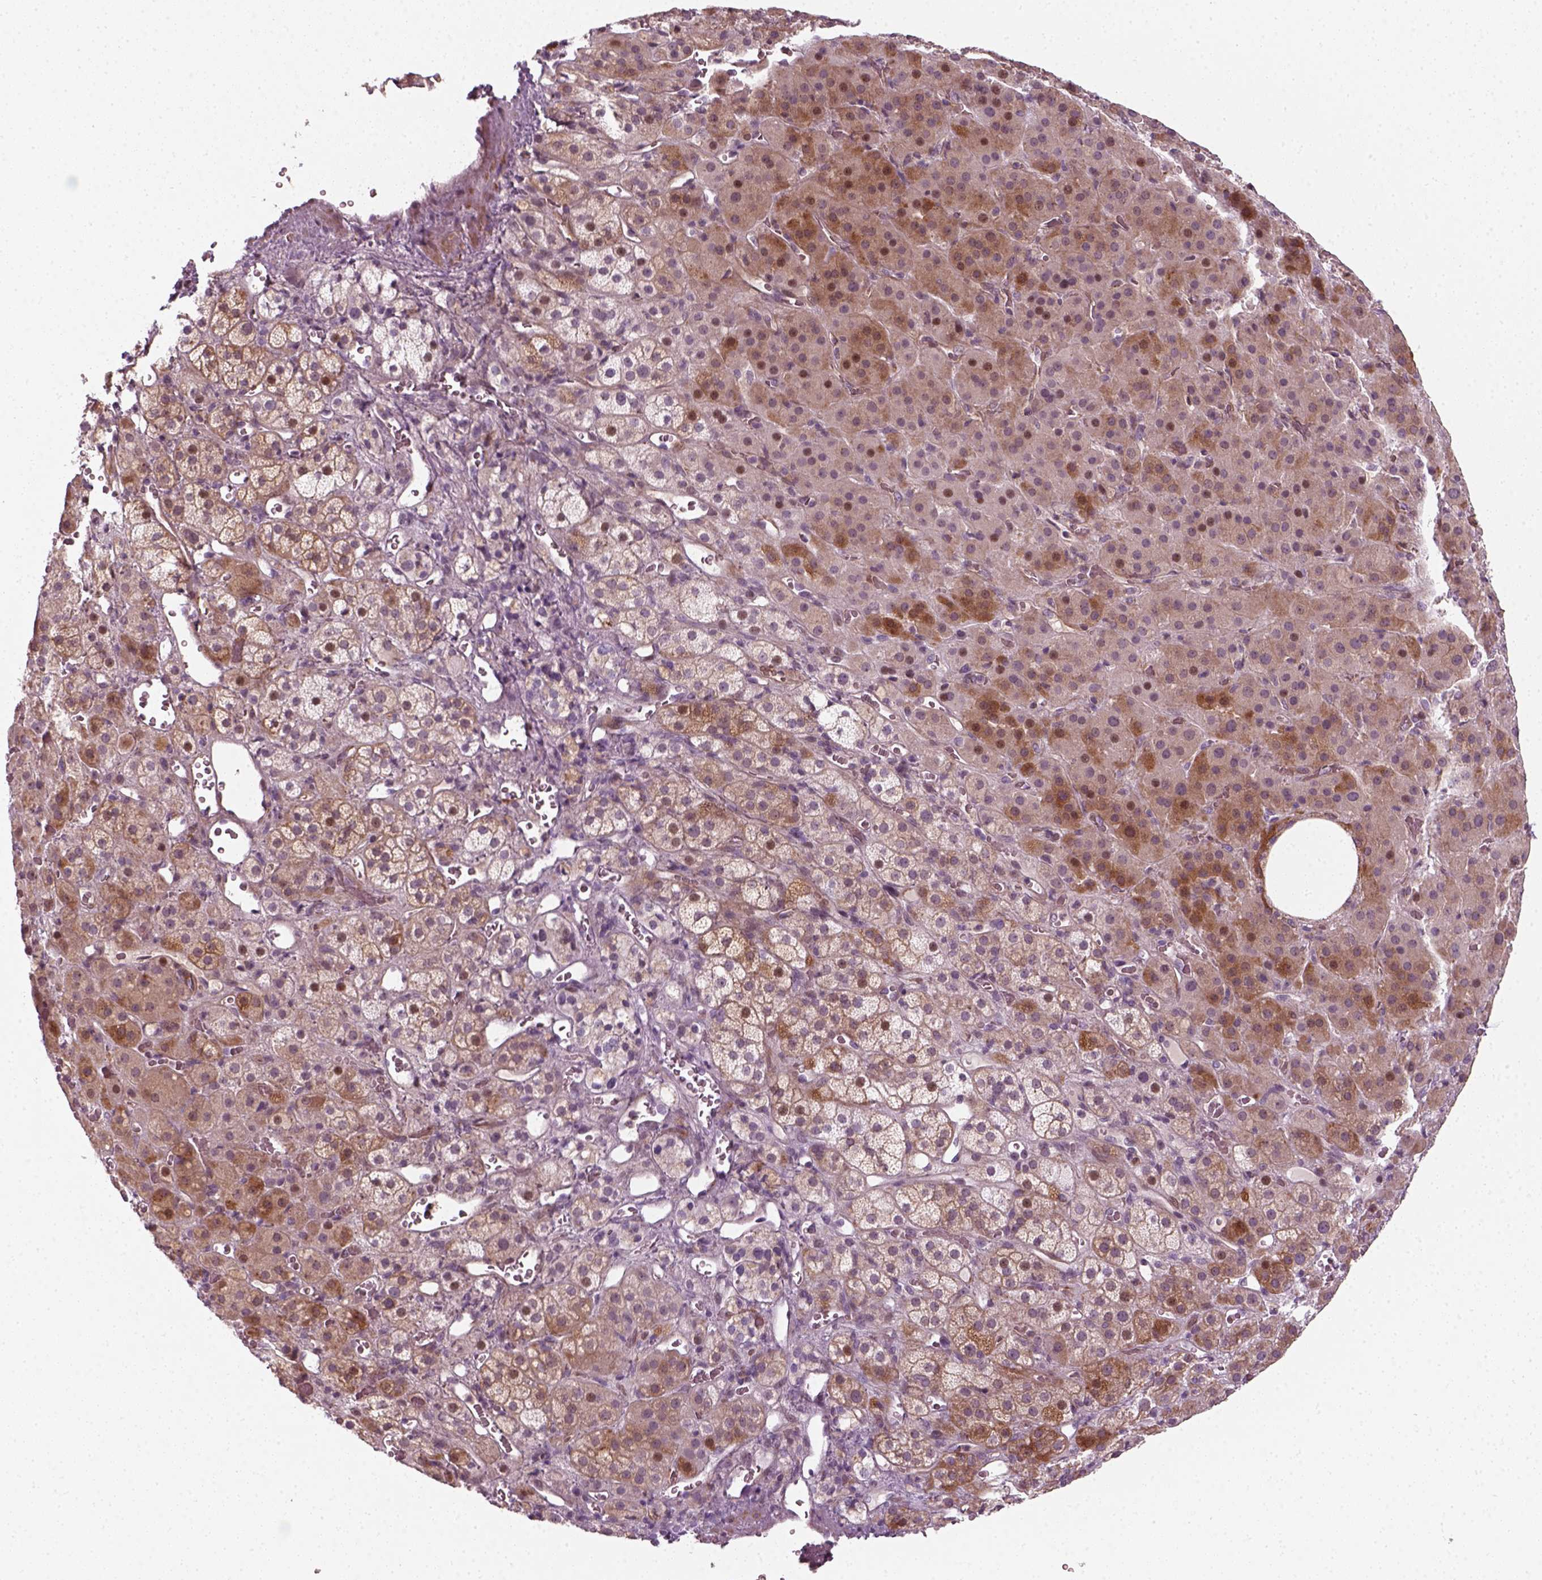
{"staining": {"intensity": "moderate", "quantity": "25%-75%", "location": "cytoplasmic/membranous,nuclear"}, "tissue": "adrenal gland", "cell_type": "Glandular cells", "image_type": "normal", "snomed": [{"axis": "morphology", "description": "Normal tissue, NOS"}, {"axis": "topography", "description": "Adrenal gland"}], "caption": "Approximately 25%-75% of glandular cells in benign human adrenal gland show moderate cytoplasmic/membranous,nuclear protein positivity as visualized by brown immunohistochemical staining.", "gene": "DNASE1L1", "patient": {"sex": "male", "age": 57}}